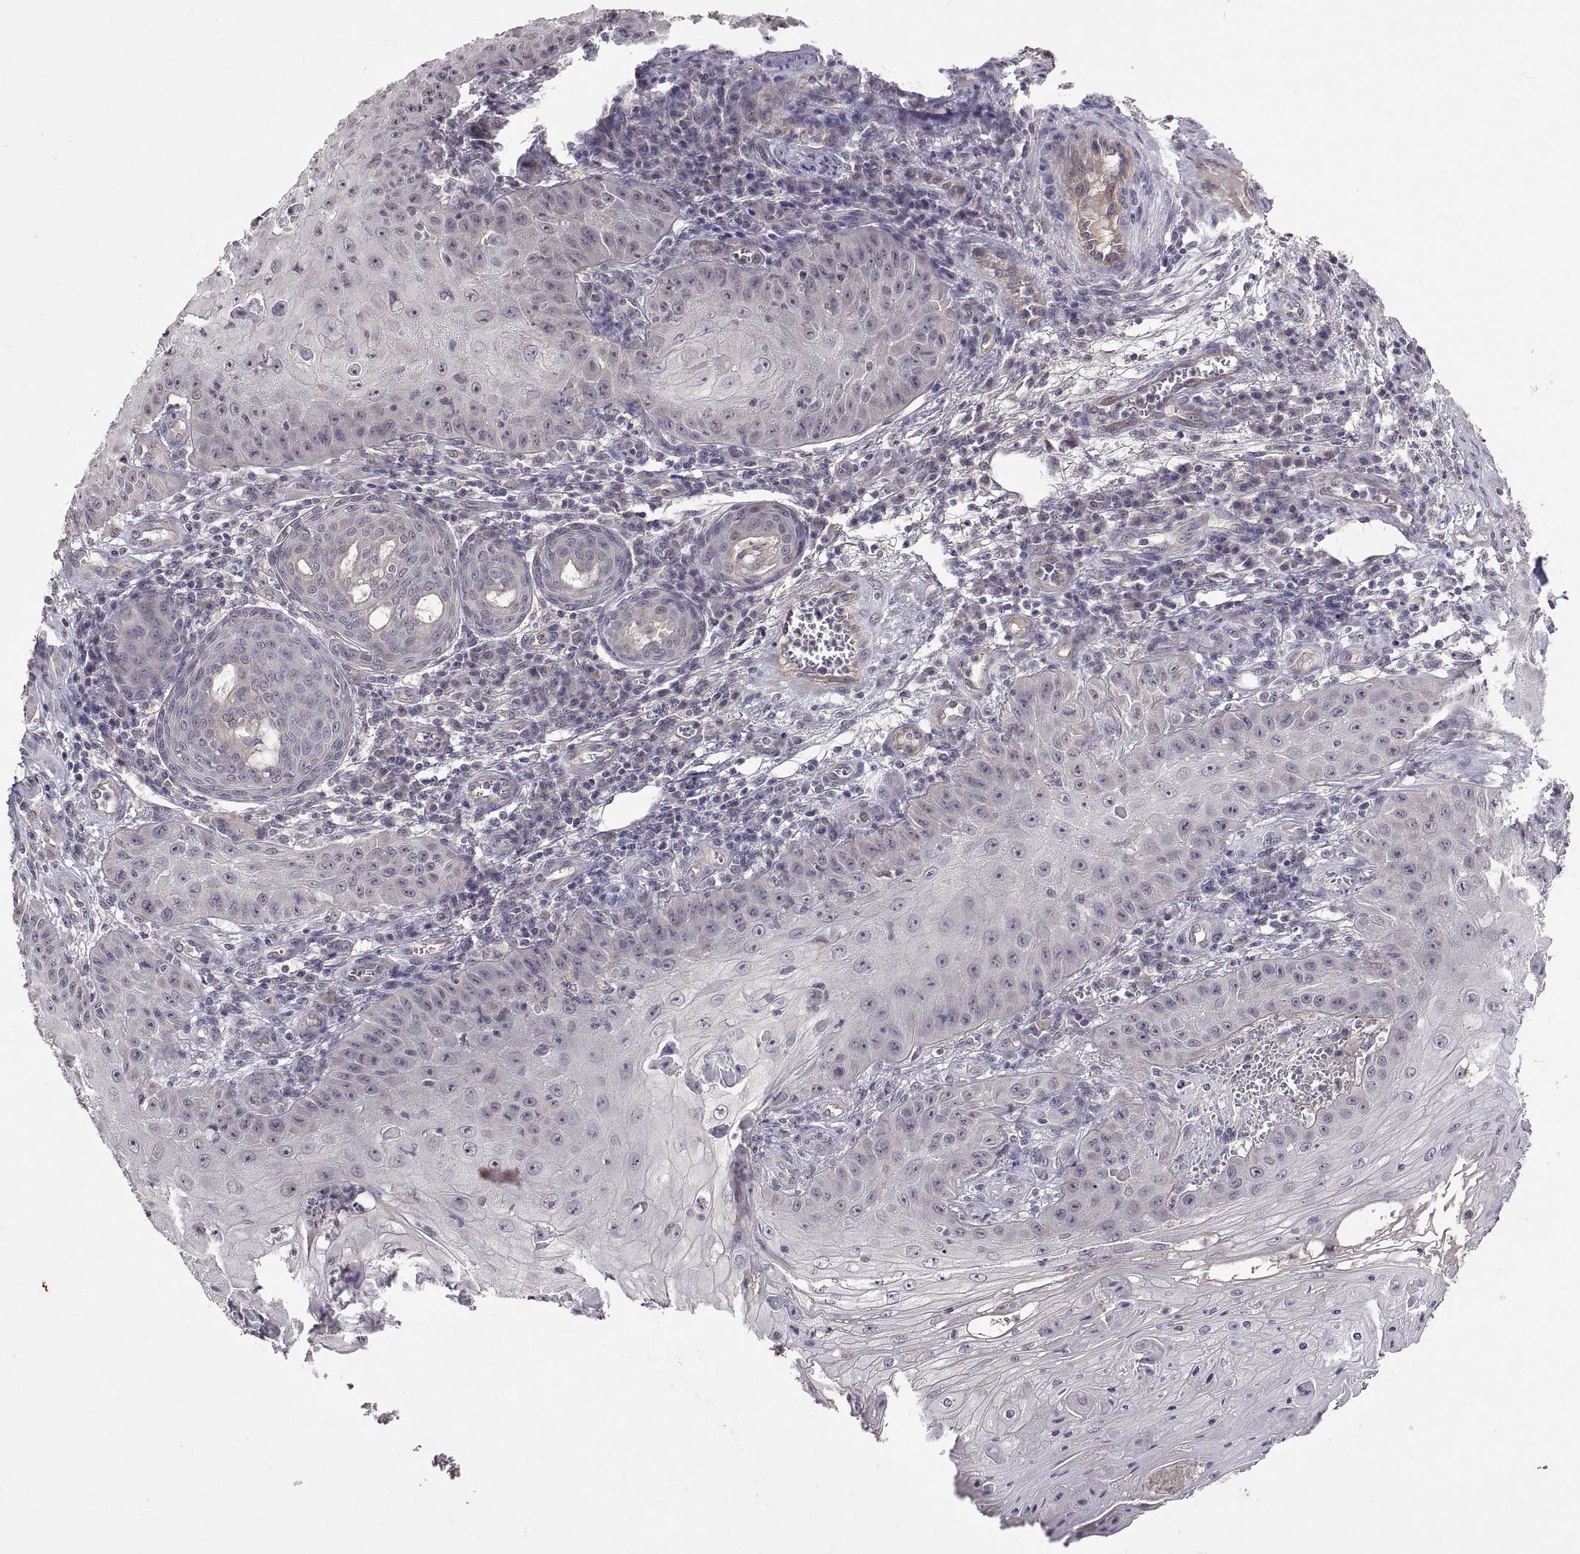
{"staining": {"intensity": "negative", "quantity": "none", "location": "none"}, "tissue": "skin cancer", "cell_type": "Tumor cells", "image_type": "cancer", "snomed": [{"axis": "morphology", "description": "Squamous cell carcinoma, NOS"}, {"axis": "topography", "description": "Skin"}], "caption": "This is a photomicrograph of immunohistochemistry staining of skin cancer, which shows no positivity in tumor cells.", "gene": "LAMA1", "patient": {"sex": "male", "age": 70}}